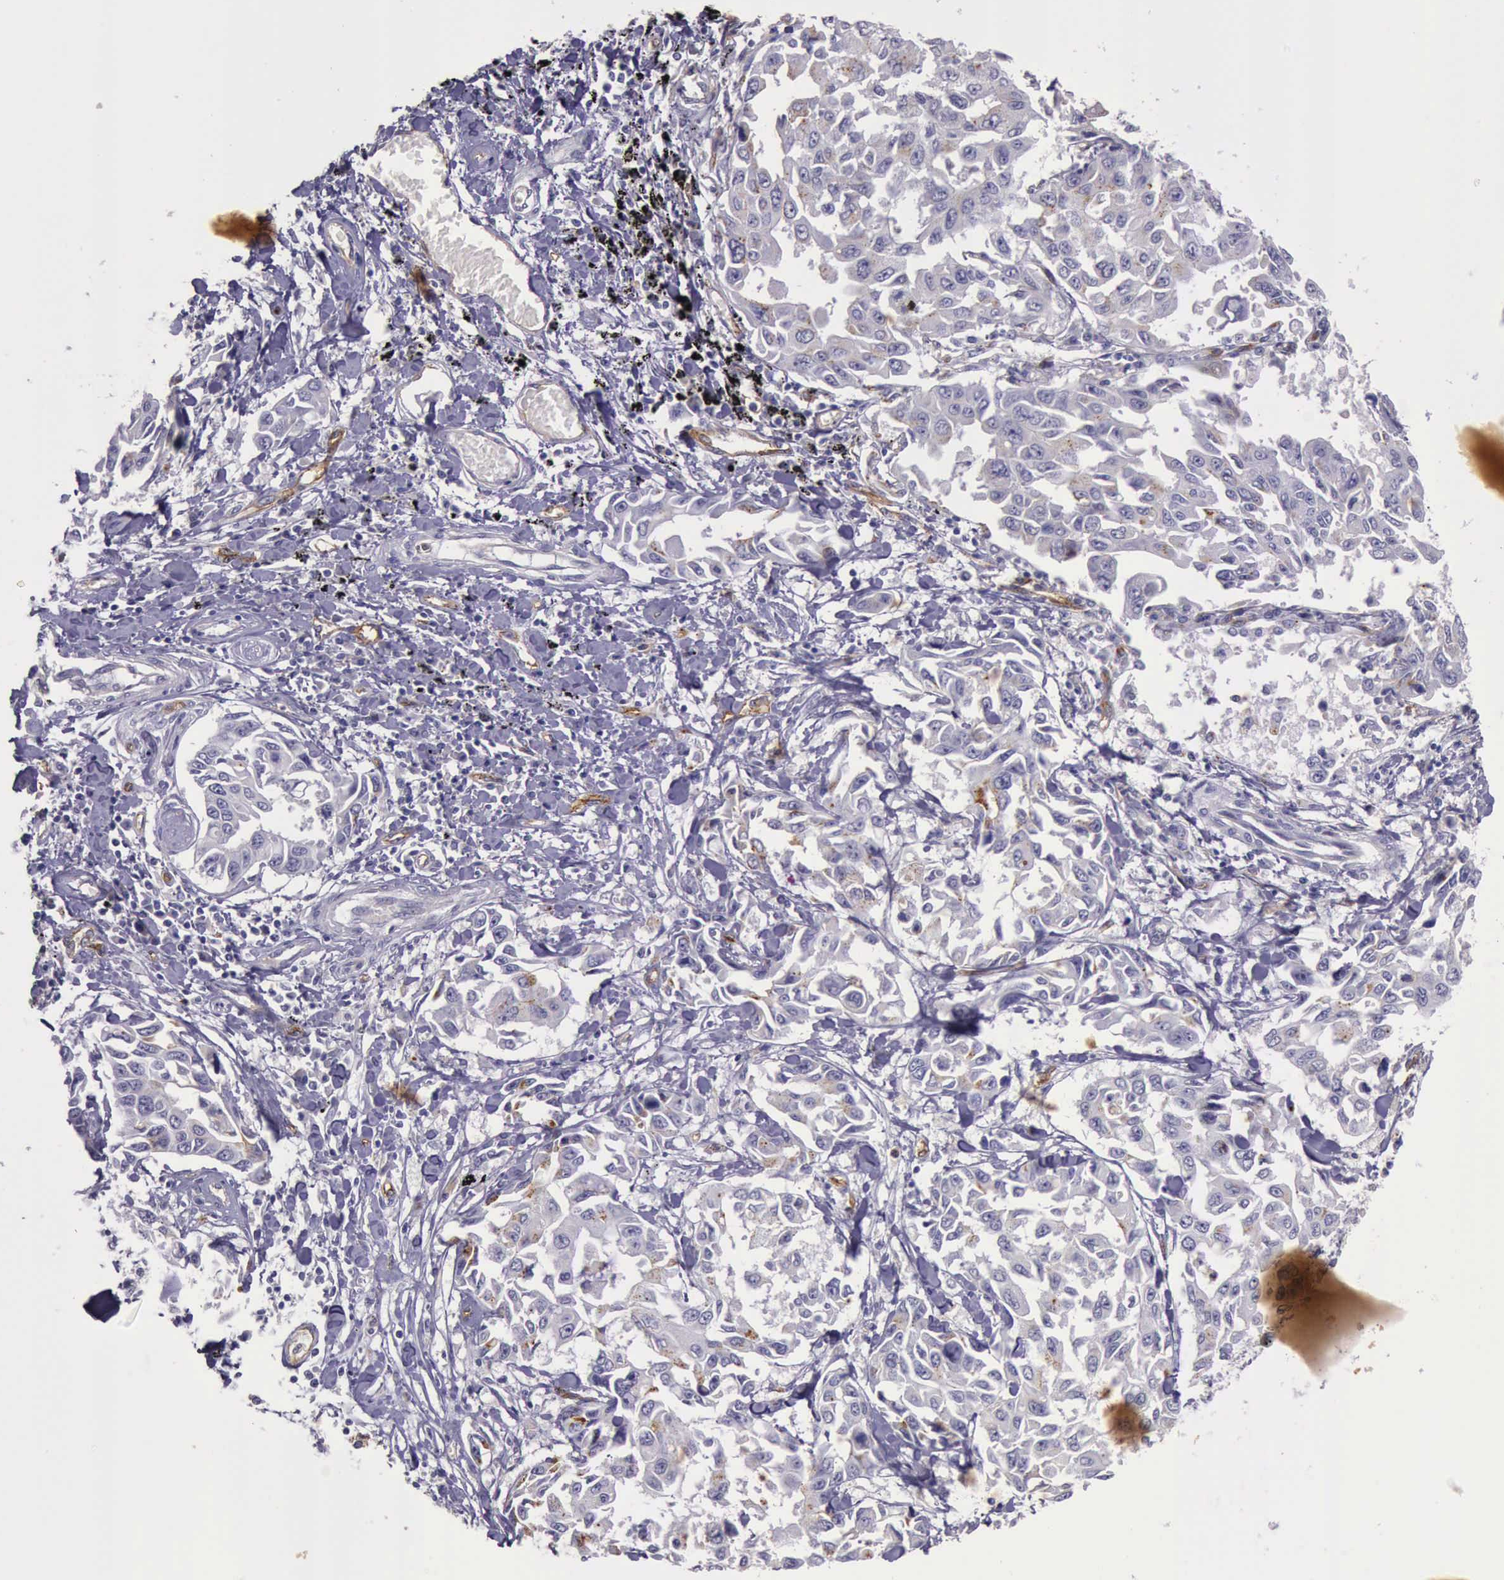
{"staining": {"intensity": "weak", "quantity": "<25%", "location": "cytoplasmic/membranous"}, "tissue": "lung cancer", "cell_type": "Tumor cells", "image_type": "cancer", "snomed": [{"axis": "morphology", "description": "Adenocarcinoma, NOS"}, {"axis": "topography", "description": "Lung"}], "caption": "A histopathology image of adenocarcinoma (lung) stained for a protein reveals no brown staining in tumor cells. (Immunohistochemistry, brightfield microscopy, high magnification).", "gene": "TCEANC", "patient": {"sex": "male", "age": 64}}